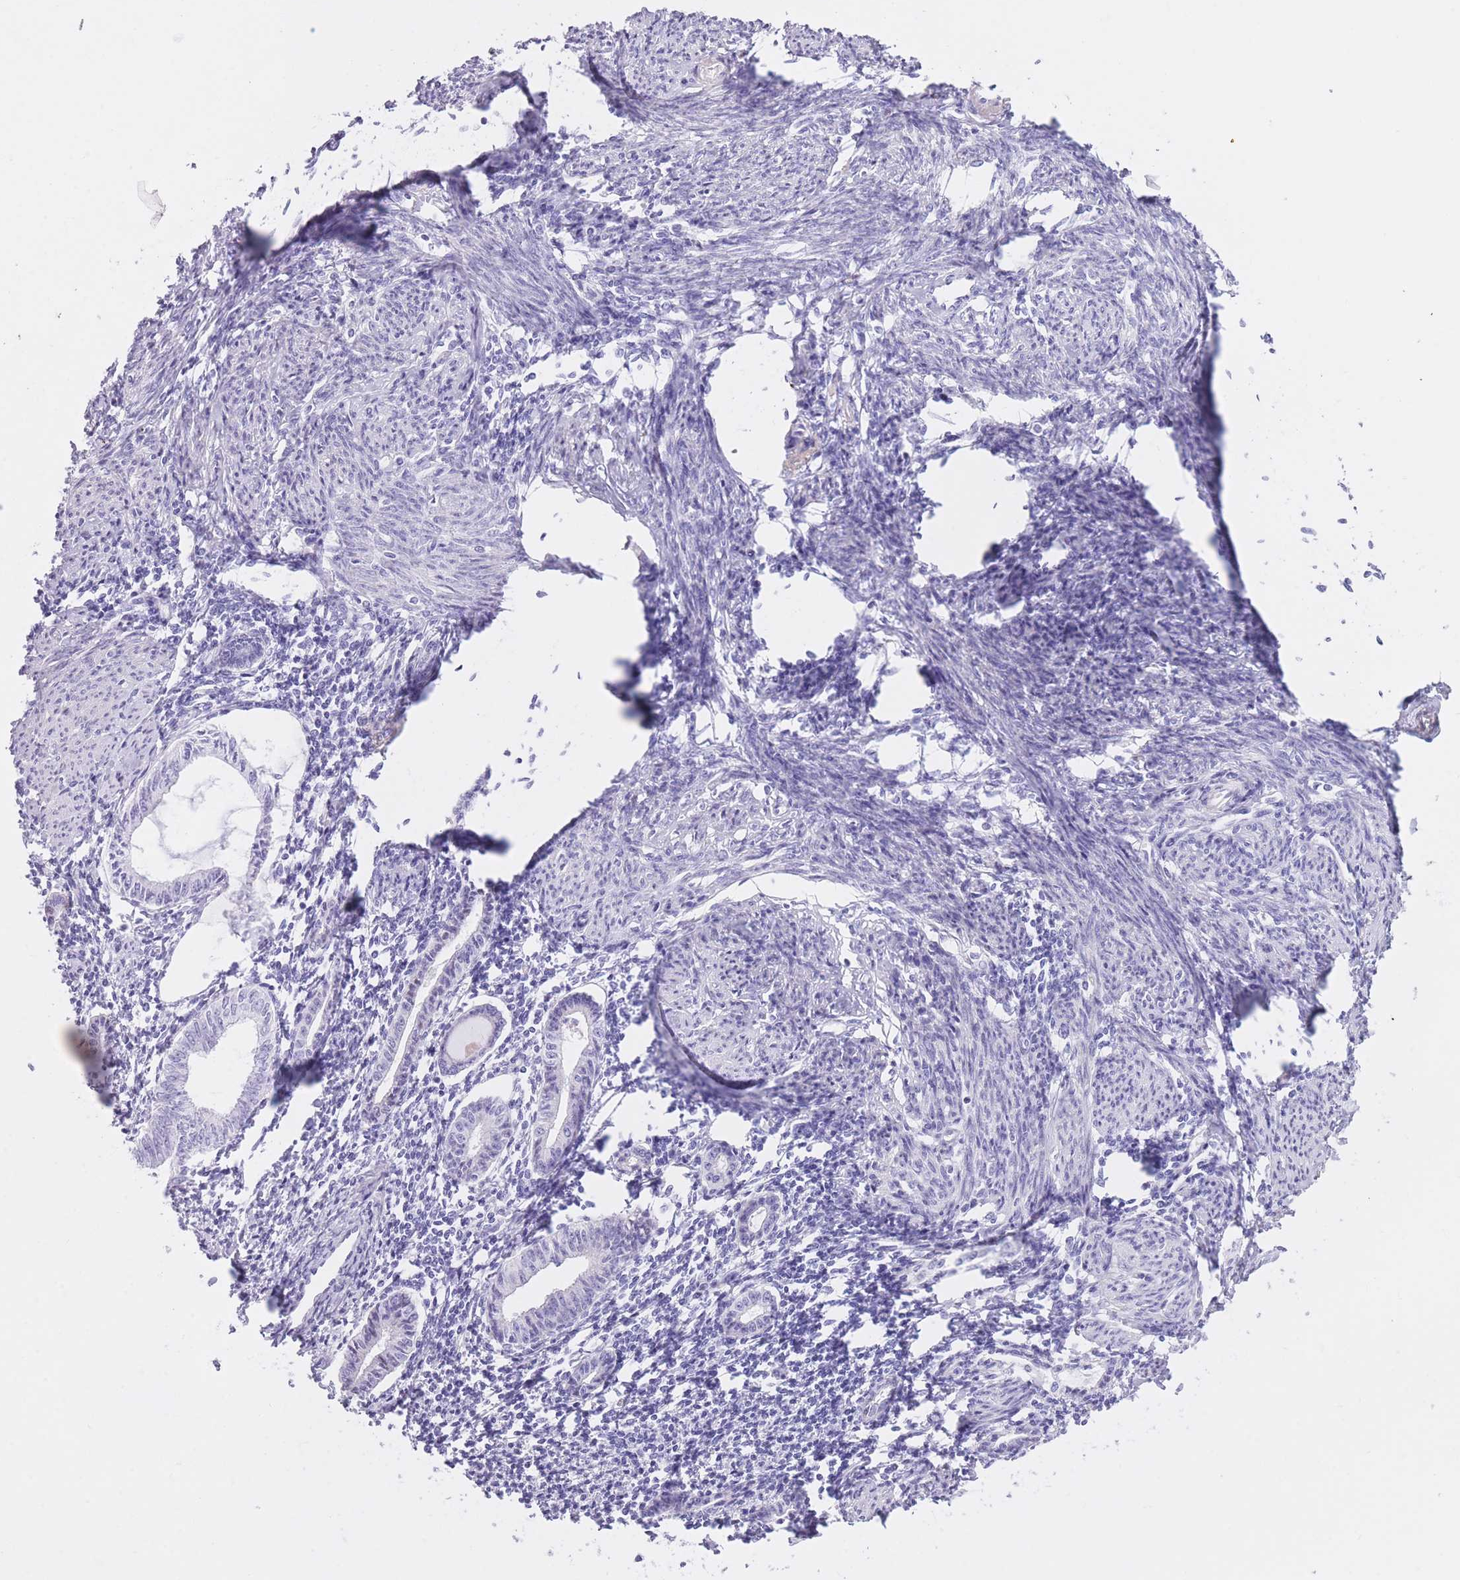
{"staining": {"intensity": "negative", "quantity": "none", "location": "none"}, "tissue": "endometrium", "cell_type": "Cells in endometrial stroma", "image_type": "normal", "snomed": [{"axis": "morphology", "description": "Normal tissue, NOS"}, {"axis": "topography", "description": "Endometrium"}], "caption": "Endometrium stained for a protein using immunohistochemistry (IHC) reveals no expression cells in endometrial stroma.", "gene": "WDR70", "patient": {"sex": "female", "age": 63}}